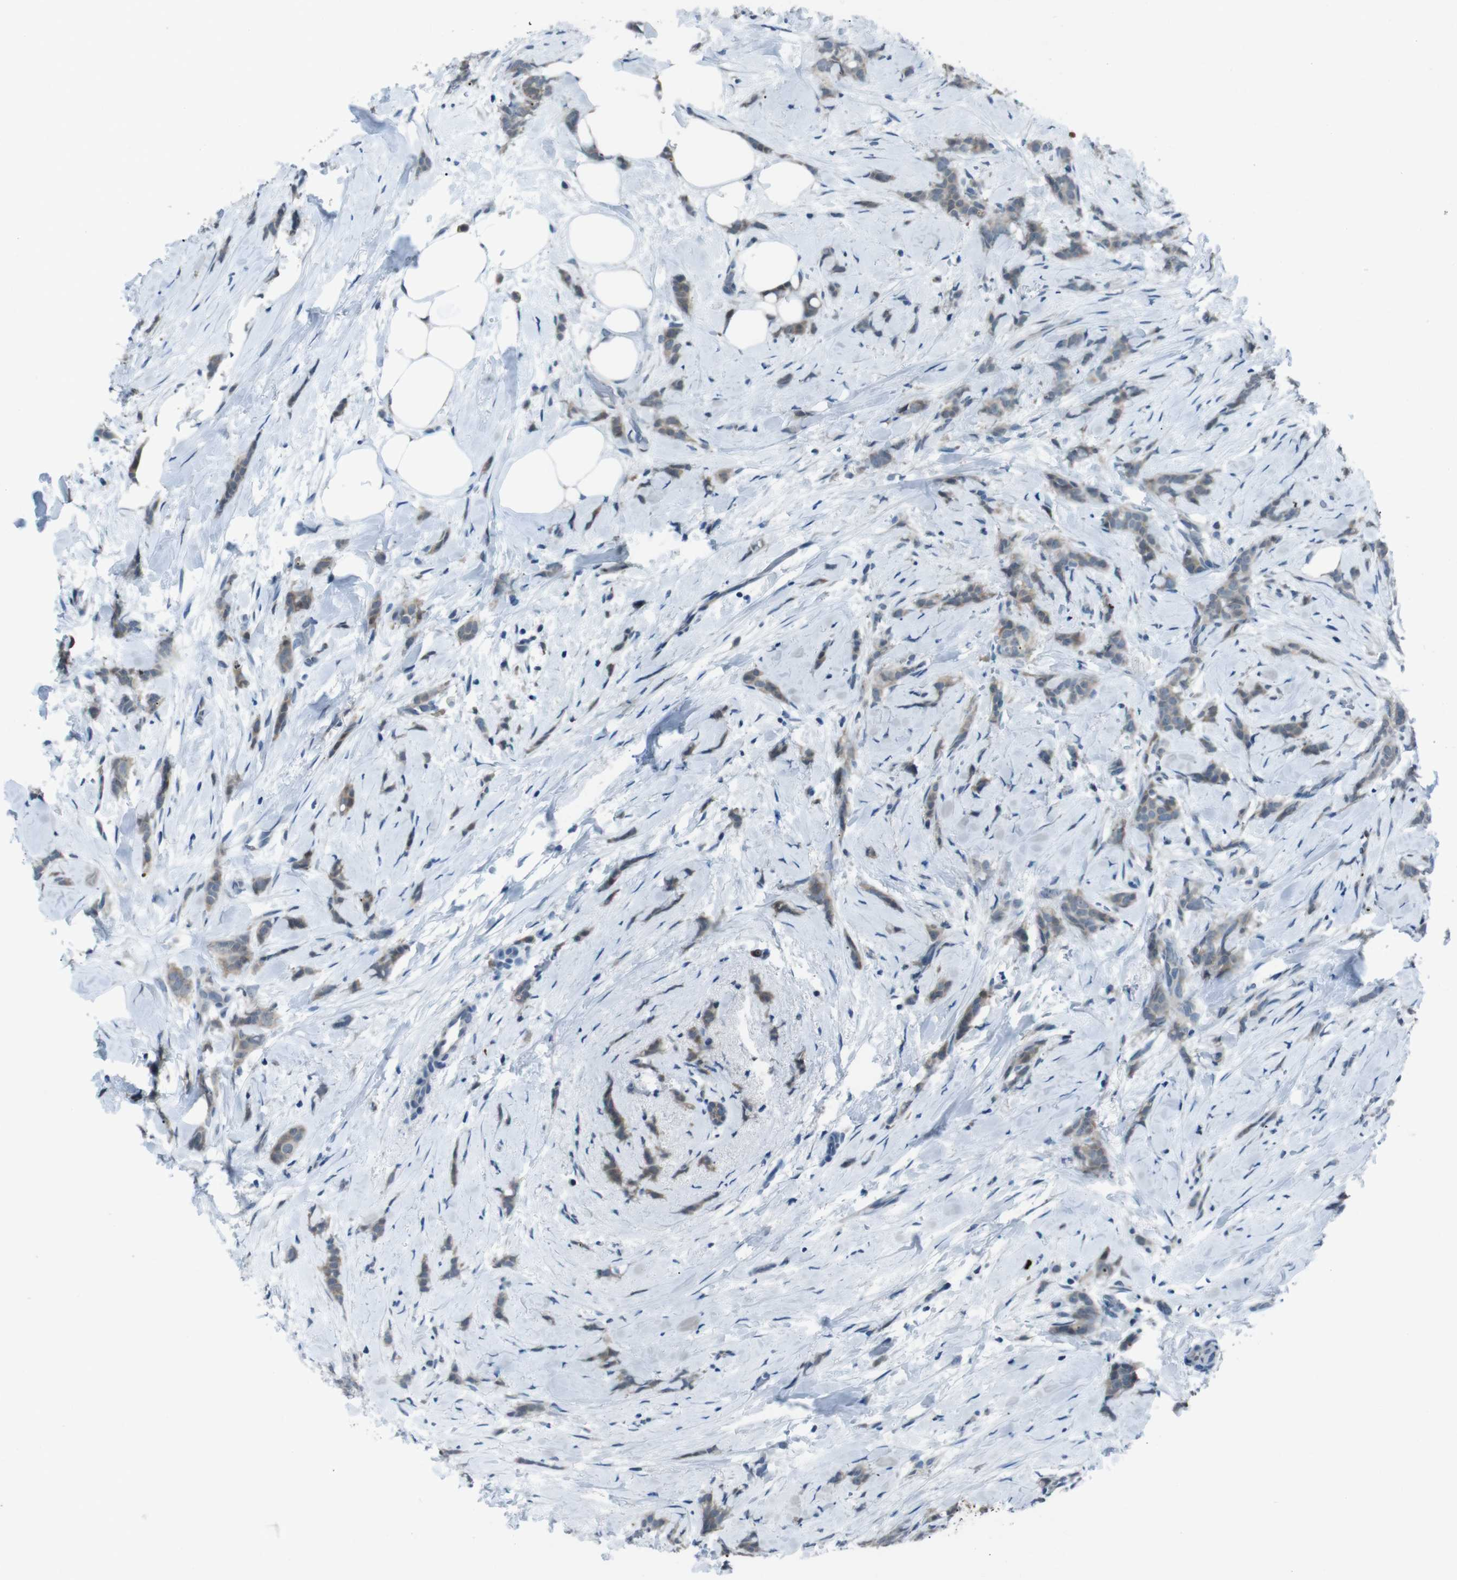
{"staining": {"intensity": "weak", "quantity": ">75%", "location": "cytoplasmic/membranous"}, "tissue": "breast cancer", "cell_type": "Tumor cells", "image_type": "cancer", "snomed": [{"axis": "morphology", "description": "Lobular carcinoma, in situ"}, {"axis": "morphology", "description": "Lobular carcinoma"}, {"axis": "topography", "description": "Breast"}], "caption": "Immunohistochemical staining of human lobular carcinoma in situ (breast) reveals low levels of weak cytoplasmic/membranous expression in approximately >75% of tumor cells. The protein is stained brown, and the nuclei are stained in blue (DAB IHC with brightfield microscopy, high magnification).", "gene": "LRP5", "patient": {"sex": "female", "age": 41}}